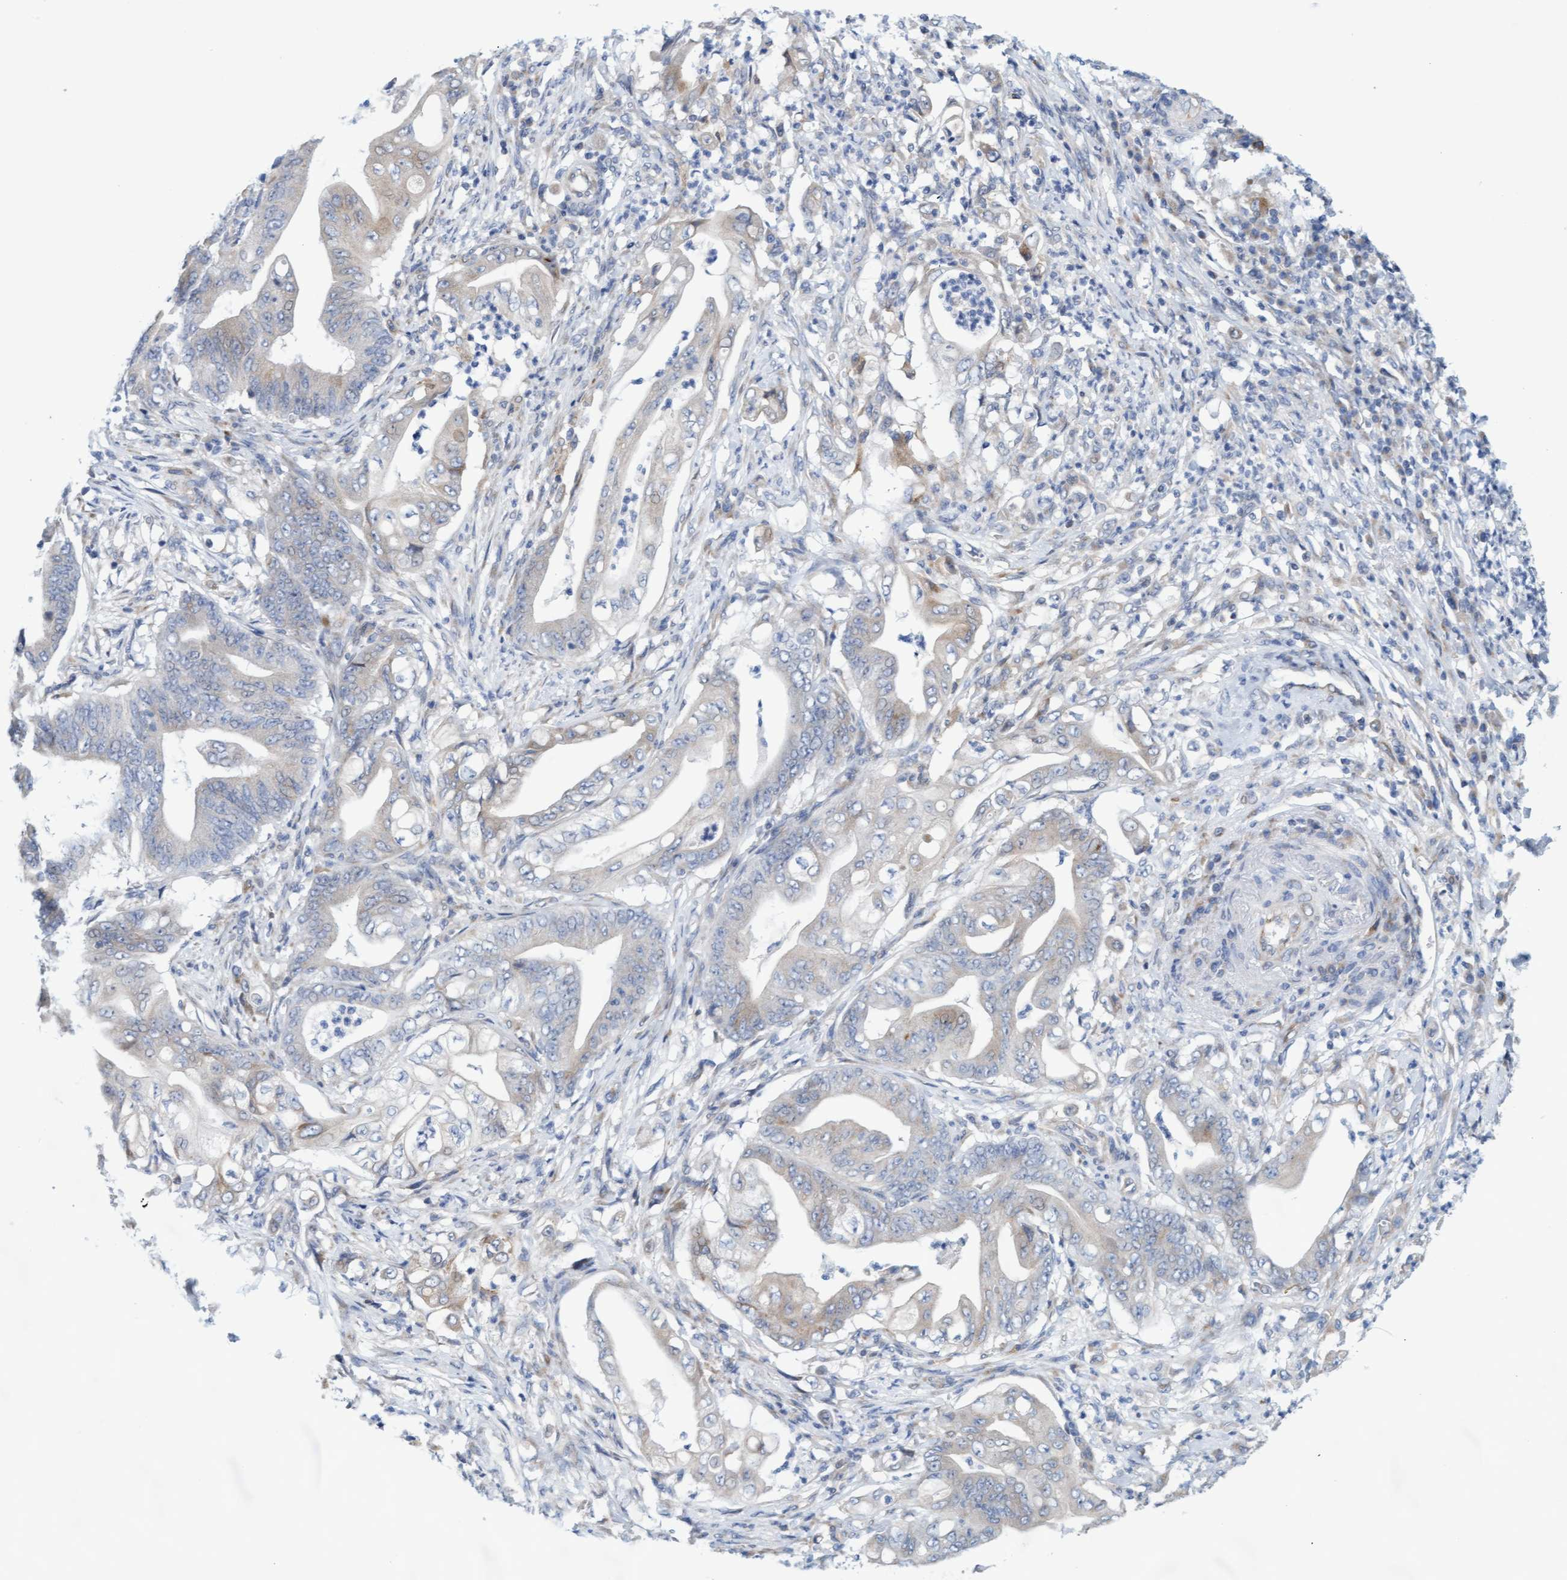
{"staining": {"intensity": "weak", "quantity": "<25%", "location": "cytoplasmic/membranous"}, "tissue": "stomach cancer", "cell_type": "Tumor cells", "image_type": "cancer", "snomed": [{"axis": "morphology", "description": "Adenocarcinoma, NOS"}, {"axis": "topography", "description": "Stomach"}], "caption": "A histopathology image of human stomach adenocarcinoma is negative for staining in tumor cells.", "gene": "SLC28A3", "patient": {"sex": "female", "age": 73}}